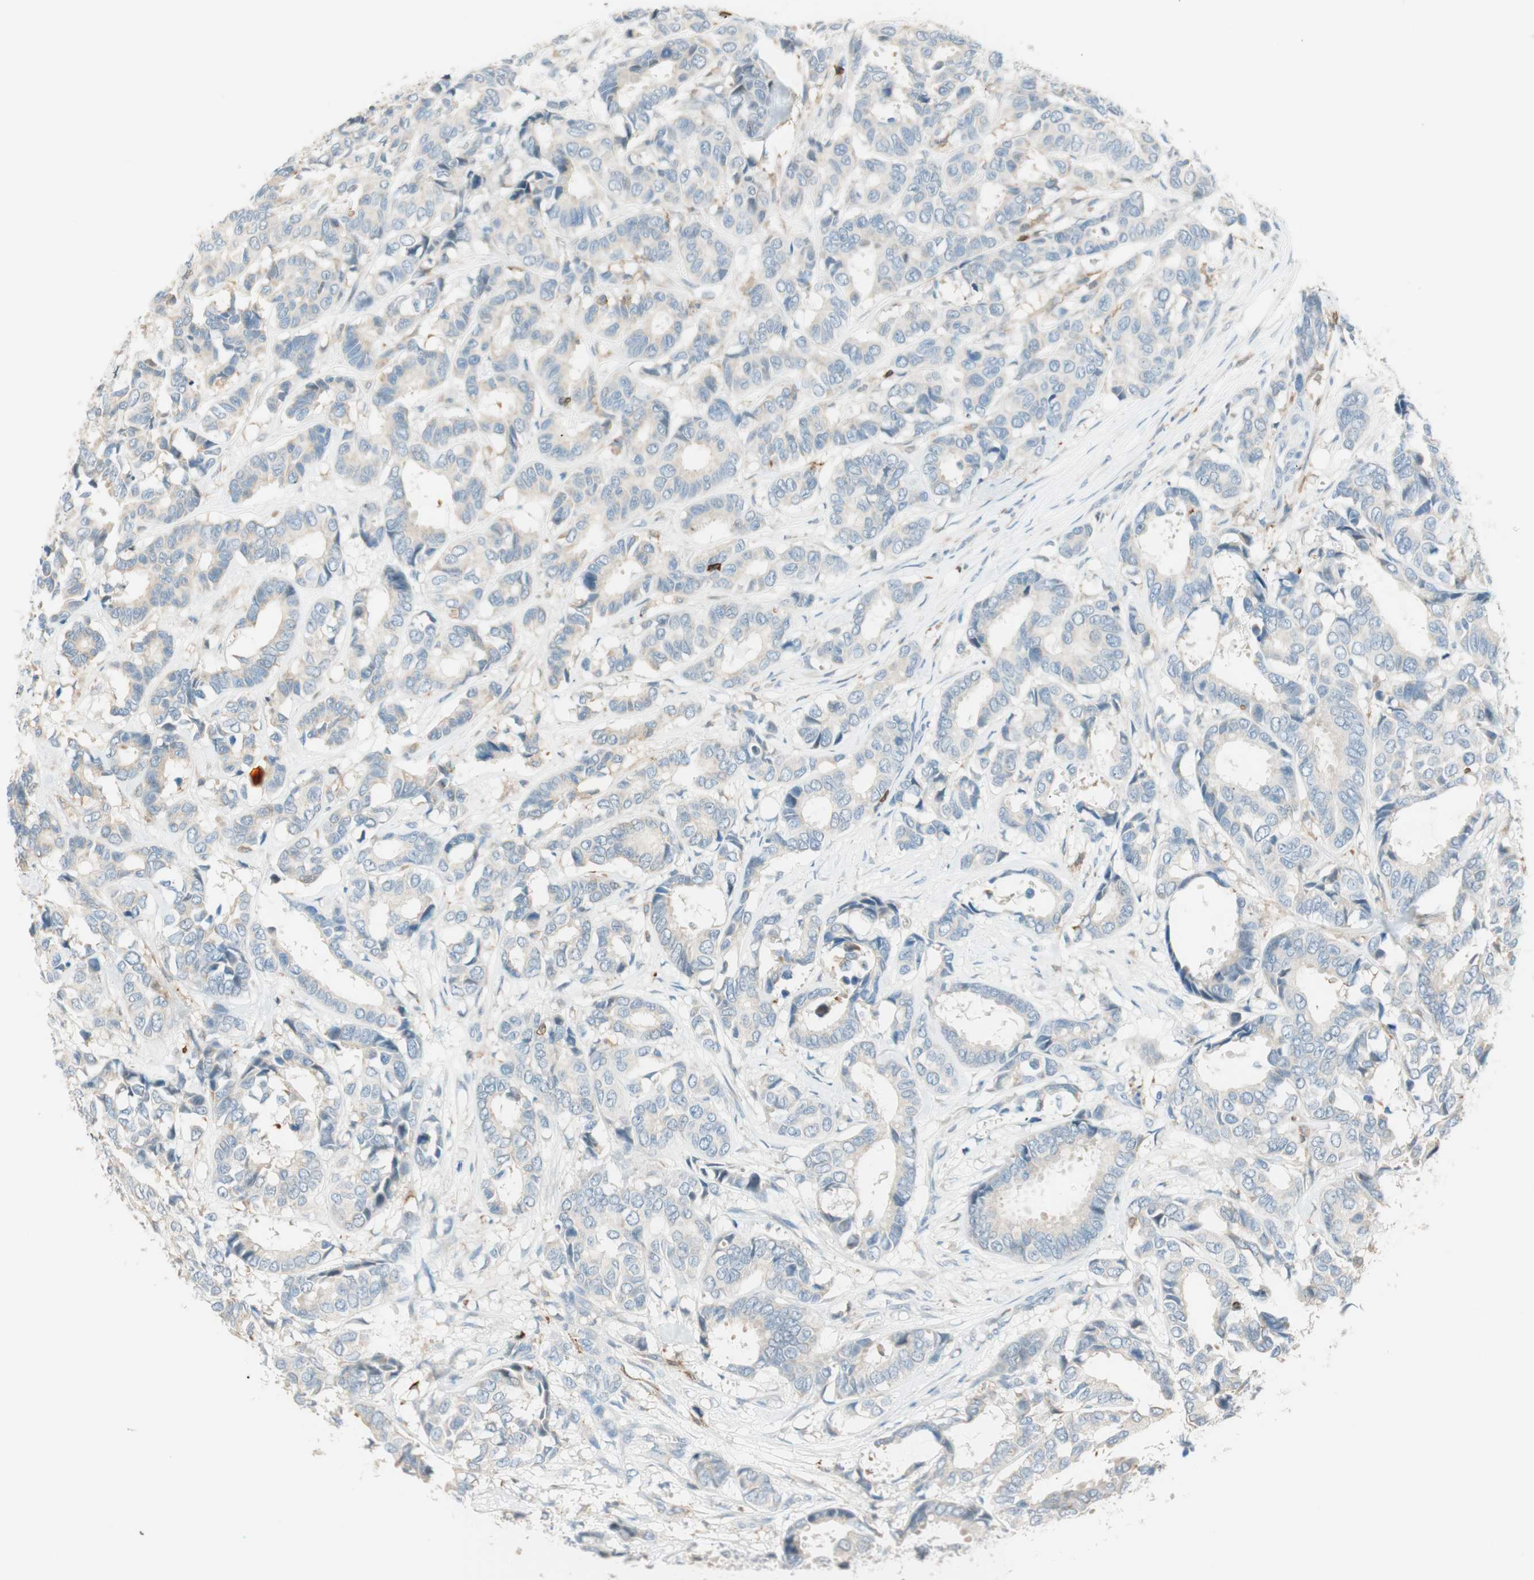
{"staining": {"intensity": "weak", "quantity": "25%-75%", "location": "cytoplasmic/membranous"}, "tissue": "breast cancer", "cell_type": "Tumor cells", "image_type": "cancer", "snomed": [{"axis": "morphology", "description": "Duct carcinoma"}, {"axis": "topography", "description": "Breast"}], "caption": "IHC staining of breast cancer, which shows low levels of weak cytoplasmic/membranous positivity in approximately 25%-75% of tumor cells indicating weak cytoplasmic/membranous protein expression. The staining was performed using DAB (3,3'-diaminobenzidine) (brown) for protein detection and nuclei were counterstained in hematoxylin (blue).", "gene": "HPGD", "patient": {"sex": "female", "age": 87}}